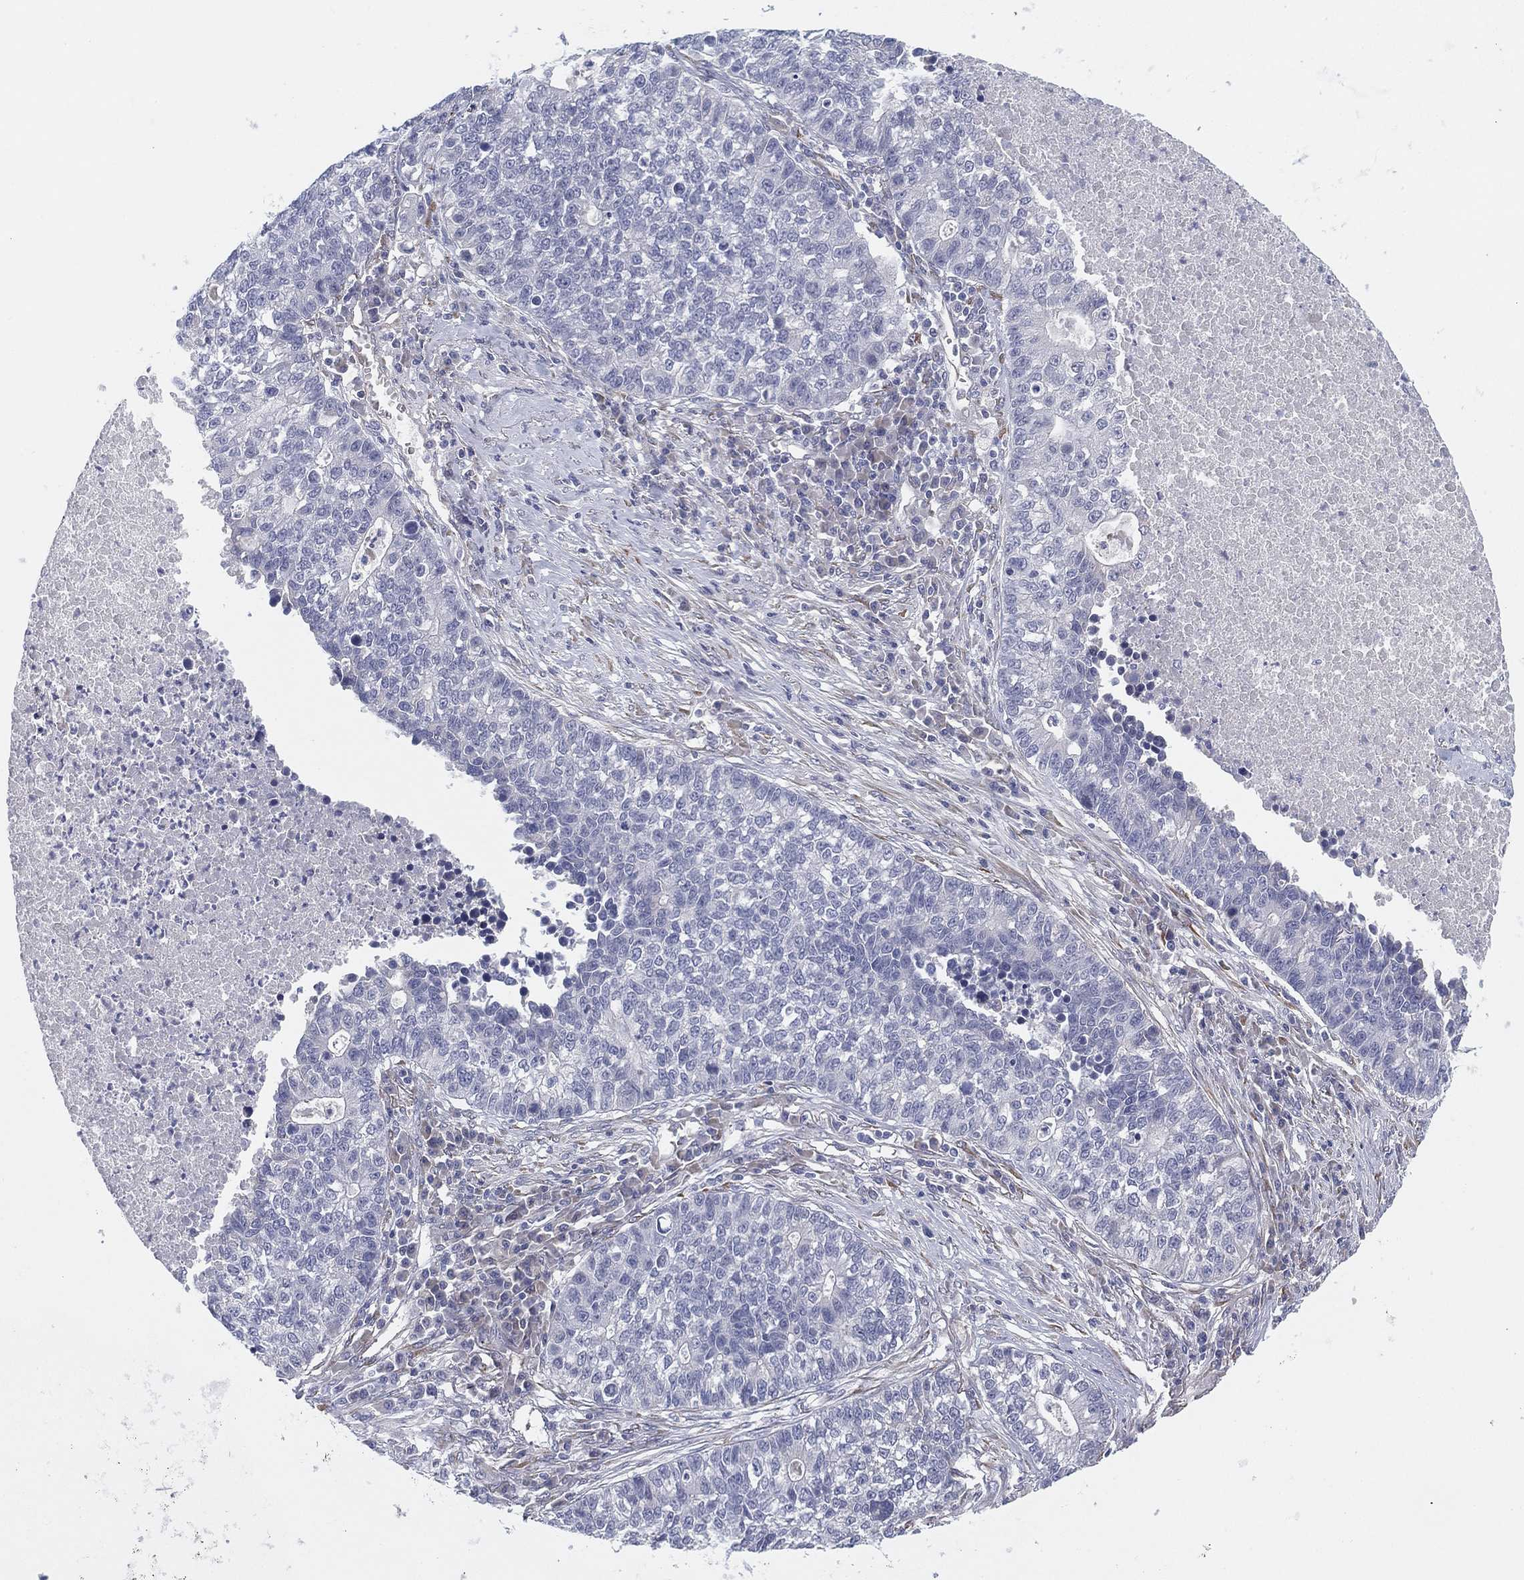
{"staining": {"intensity": "negative", "quantity": "none", "location": "none"}, "tissue": "lung cancer", "cell_type": "Tumor cells", "image_type": "cancer", "snomed": [{"axis": "morphology", "description": "Adenocarcinoma, NOS"}, {"axis": "topography", "description": "Lung"}], "caption": "There is no significant expression in tumor cells of adenocarcinoma (lung). (DAB (3,3'-diaminobenzidine) immunohistochemistry with hematoxylin counter stain).", "gene": "MLF1", "patient": {"sex": "male", "age": 57}}